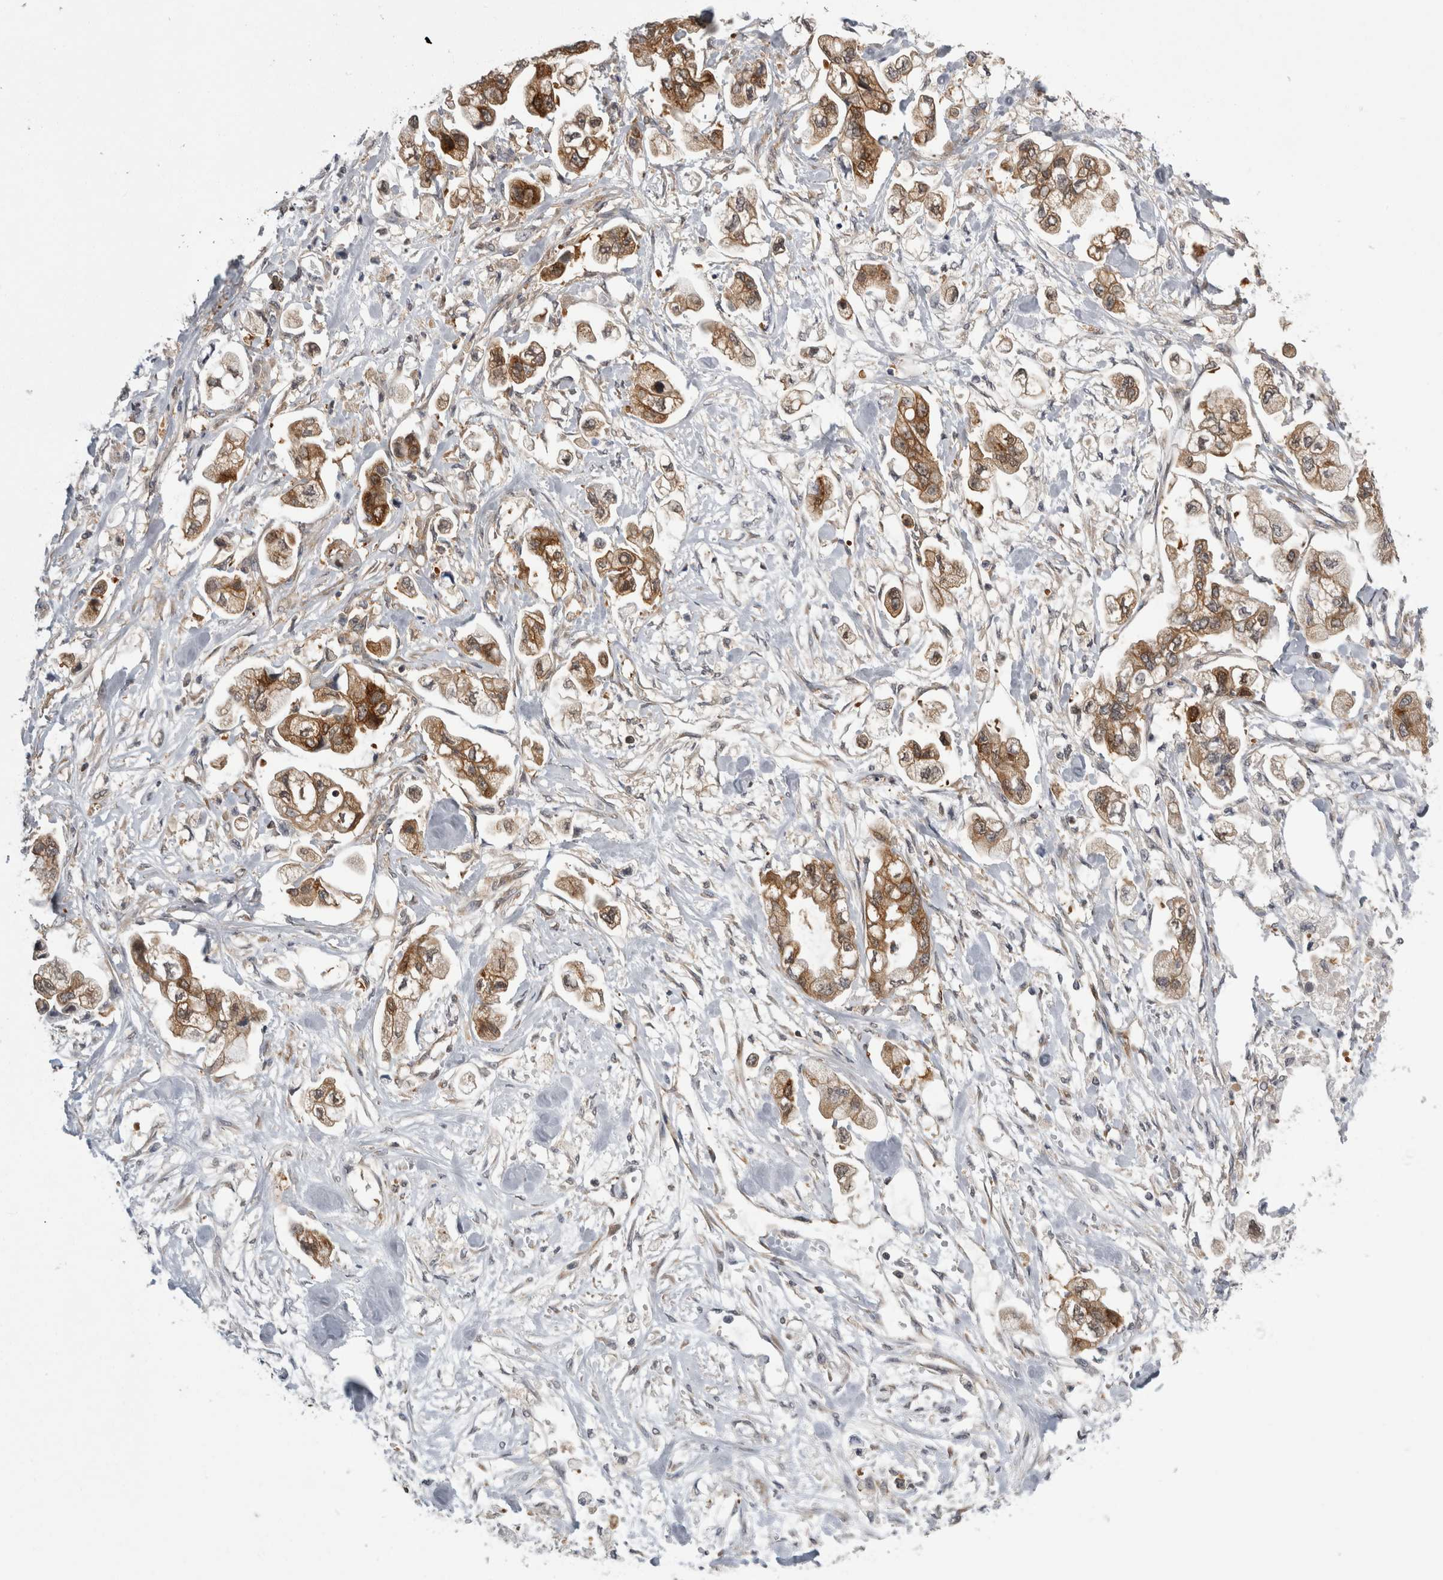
{"staining": {"intensity": "moderate", "quantity": ">75%", "location": "cytoplasmic/membranous"}, "tissue": "stomach cancer", "cell_type": "Tumor cells", "image_type": "cancer", "snomed": [{"axis": "morphology", "description": "Normal tissue, NOS"}, {"axis": "morphology", "description": "Adenocarcinoma, NOS"}, {"axis": "topography", "description": "Stomach"}], "caption": "Stomach adenocarcinoma stained with a brown dye demonstrates moderate cytoplasmic/membranous positive expression in about >75% of tumor cells.", "gene": "CACYBP", "patient": {"sex": "male", "age": 62}}